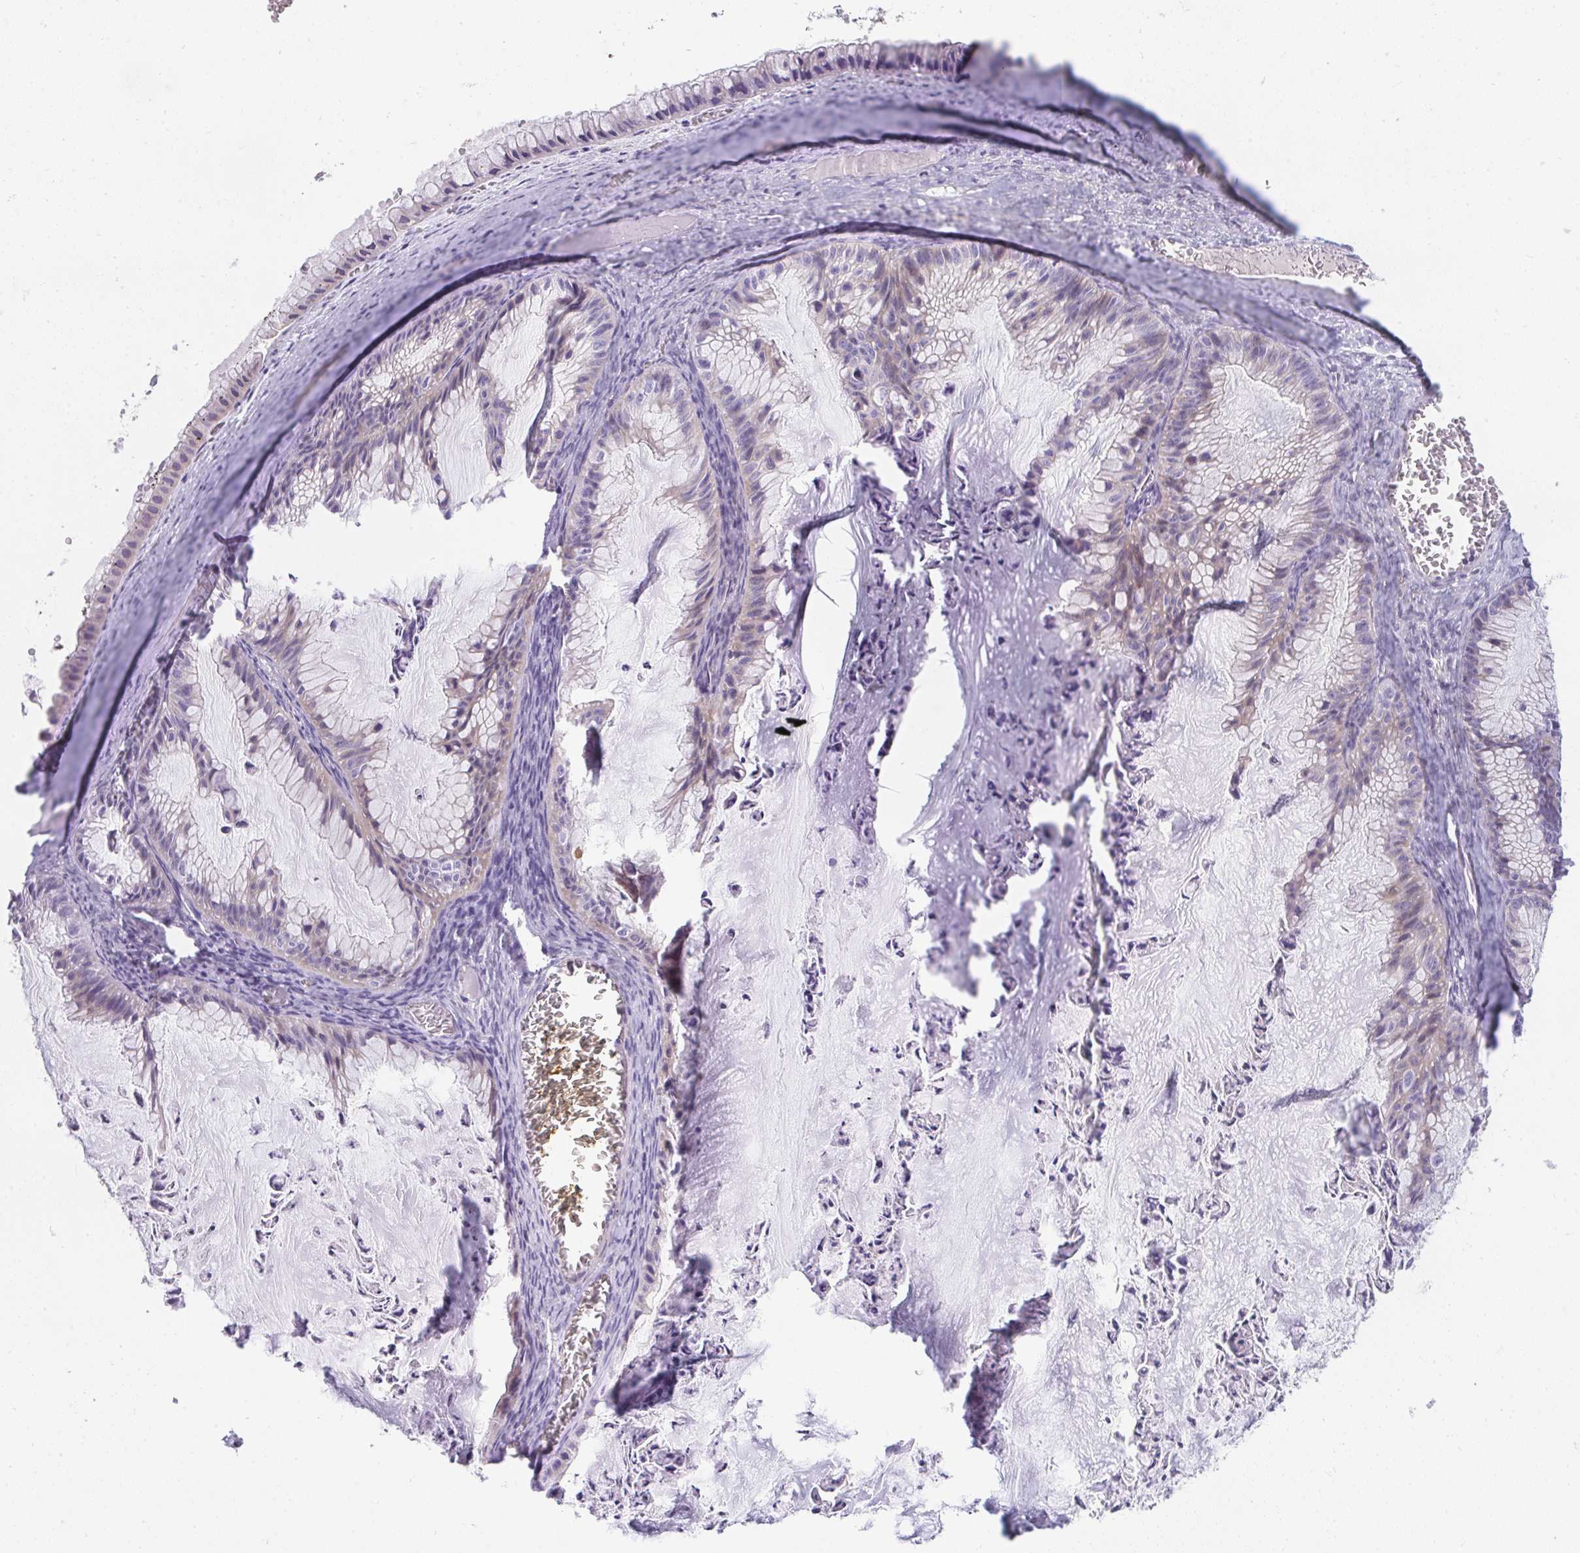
{"staining": {"intensity": "weak", "quantity": "<25%", "location": "cytoplasmic/membranous"}, "tissue": "ovarian cancer", "cell_type": "Tumor cells", "image_type": "cancer", "snomed": [{"axis": "morphology", "description": "Cystadenocarcinoma, mucinous, NOS"}, {"axis": "topography", "description": "Ovary"}], "caption": "Ovarian cancer (mucinous cystadenocarcinoma) was stained to show a protein in brown. There is no significant positivity in tumor cells.", "gene": "PIGZ", "patient": {"sex": "female", "age": 72}}